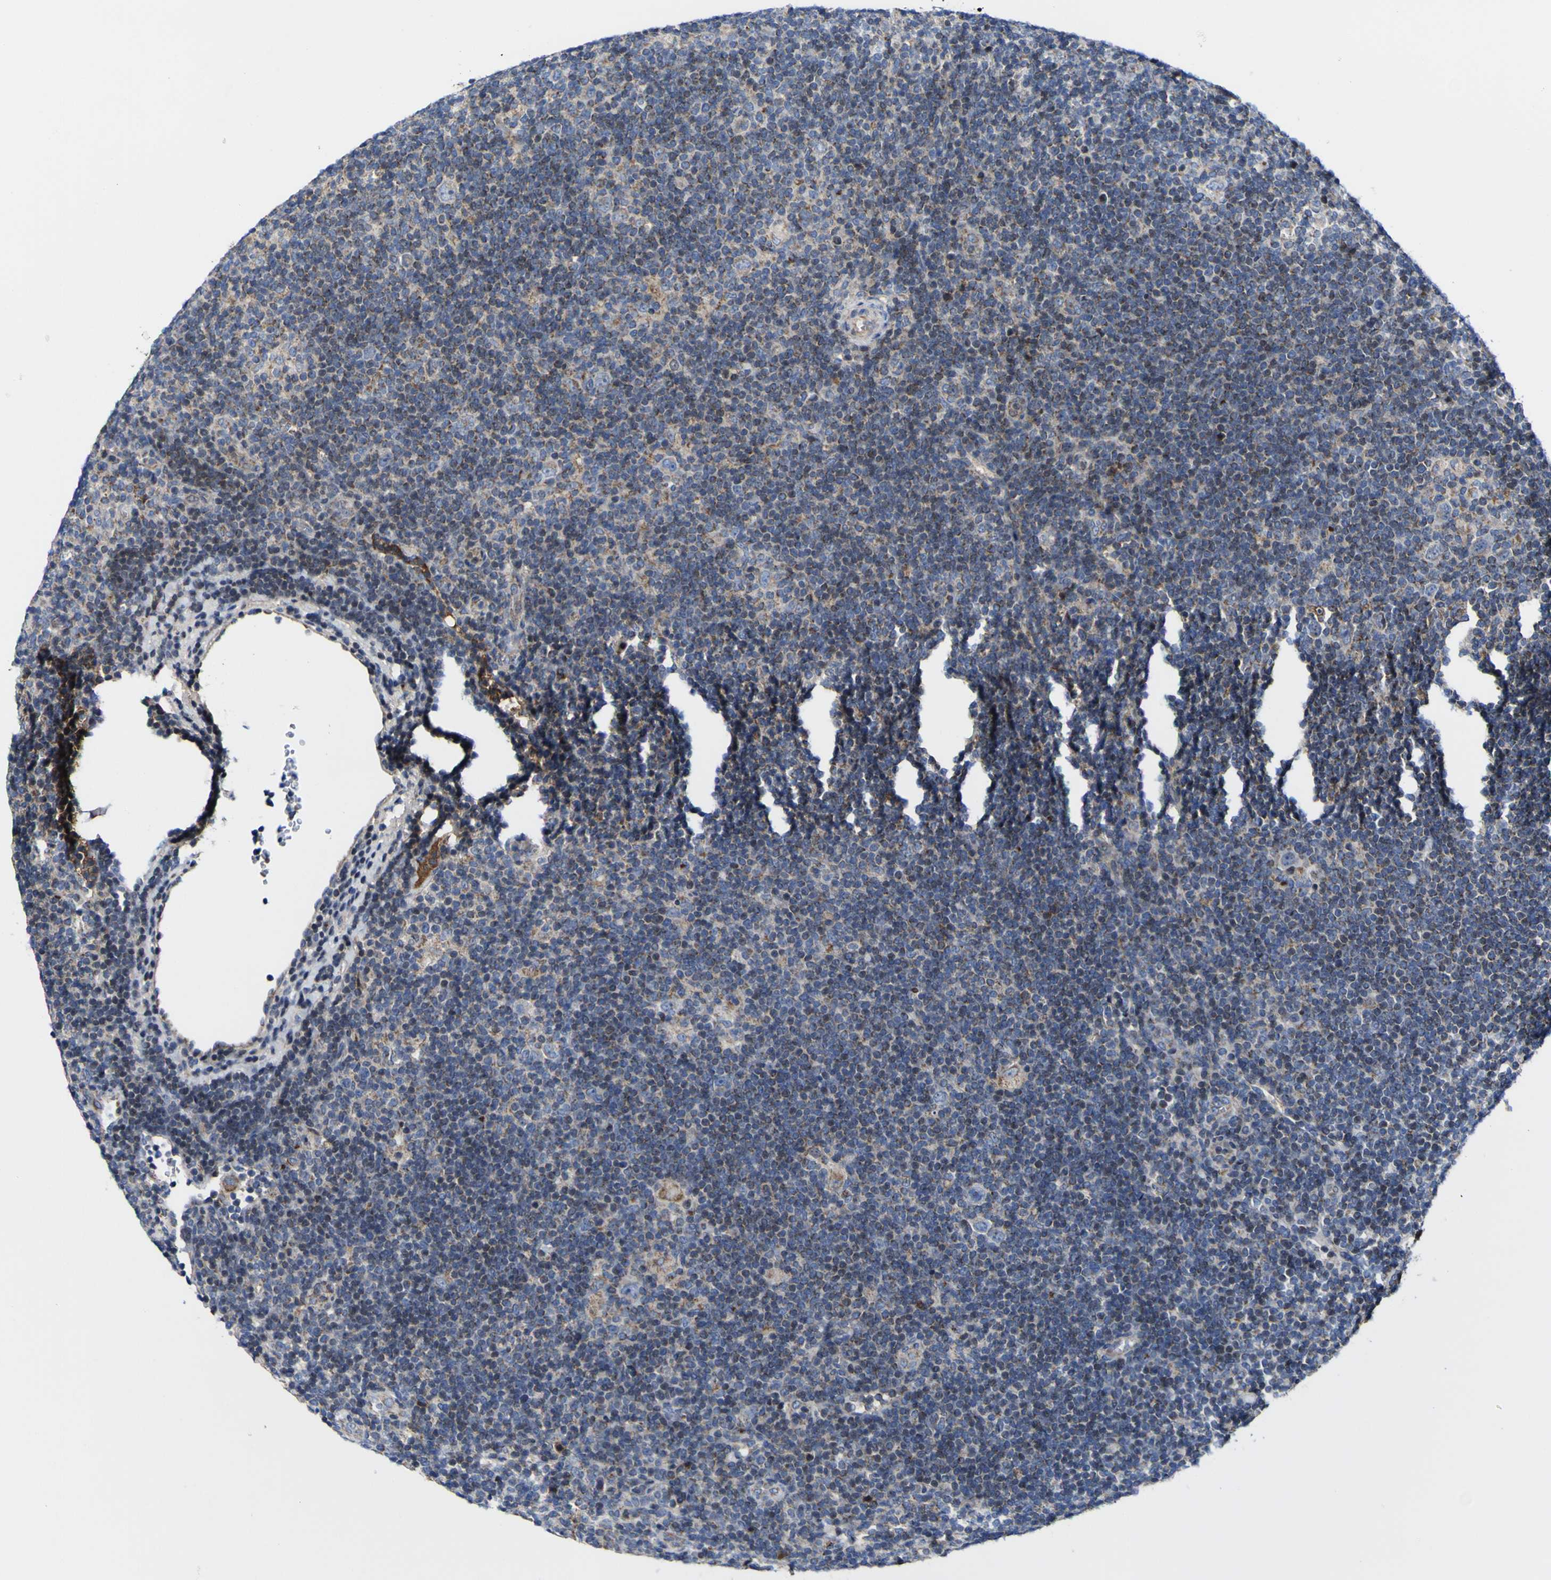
{"staining": {"intensity": "moderate", "quantity": "<25%", "location": "cytoplasmic/membranous"}, "tissue": "lymphoma", "cell_type": "Tumor cells", "image_type": "cancer", "snomed": [{"axis": "morphology", "description": "Hodgkin's disease, NOS"}, {"axis": "topography", "description": "Lymph node"}], "caption": "DAB (3,3'-diaminobenzidine) immunohistochemical staining of human lymphoma exhibits moderate cytoplasmic/membranous protein positivity in approximately <25% of tumor cells.", "gene": "CCDC90B", "patient": {"sex": "female", "age": 57}}